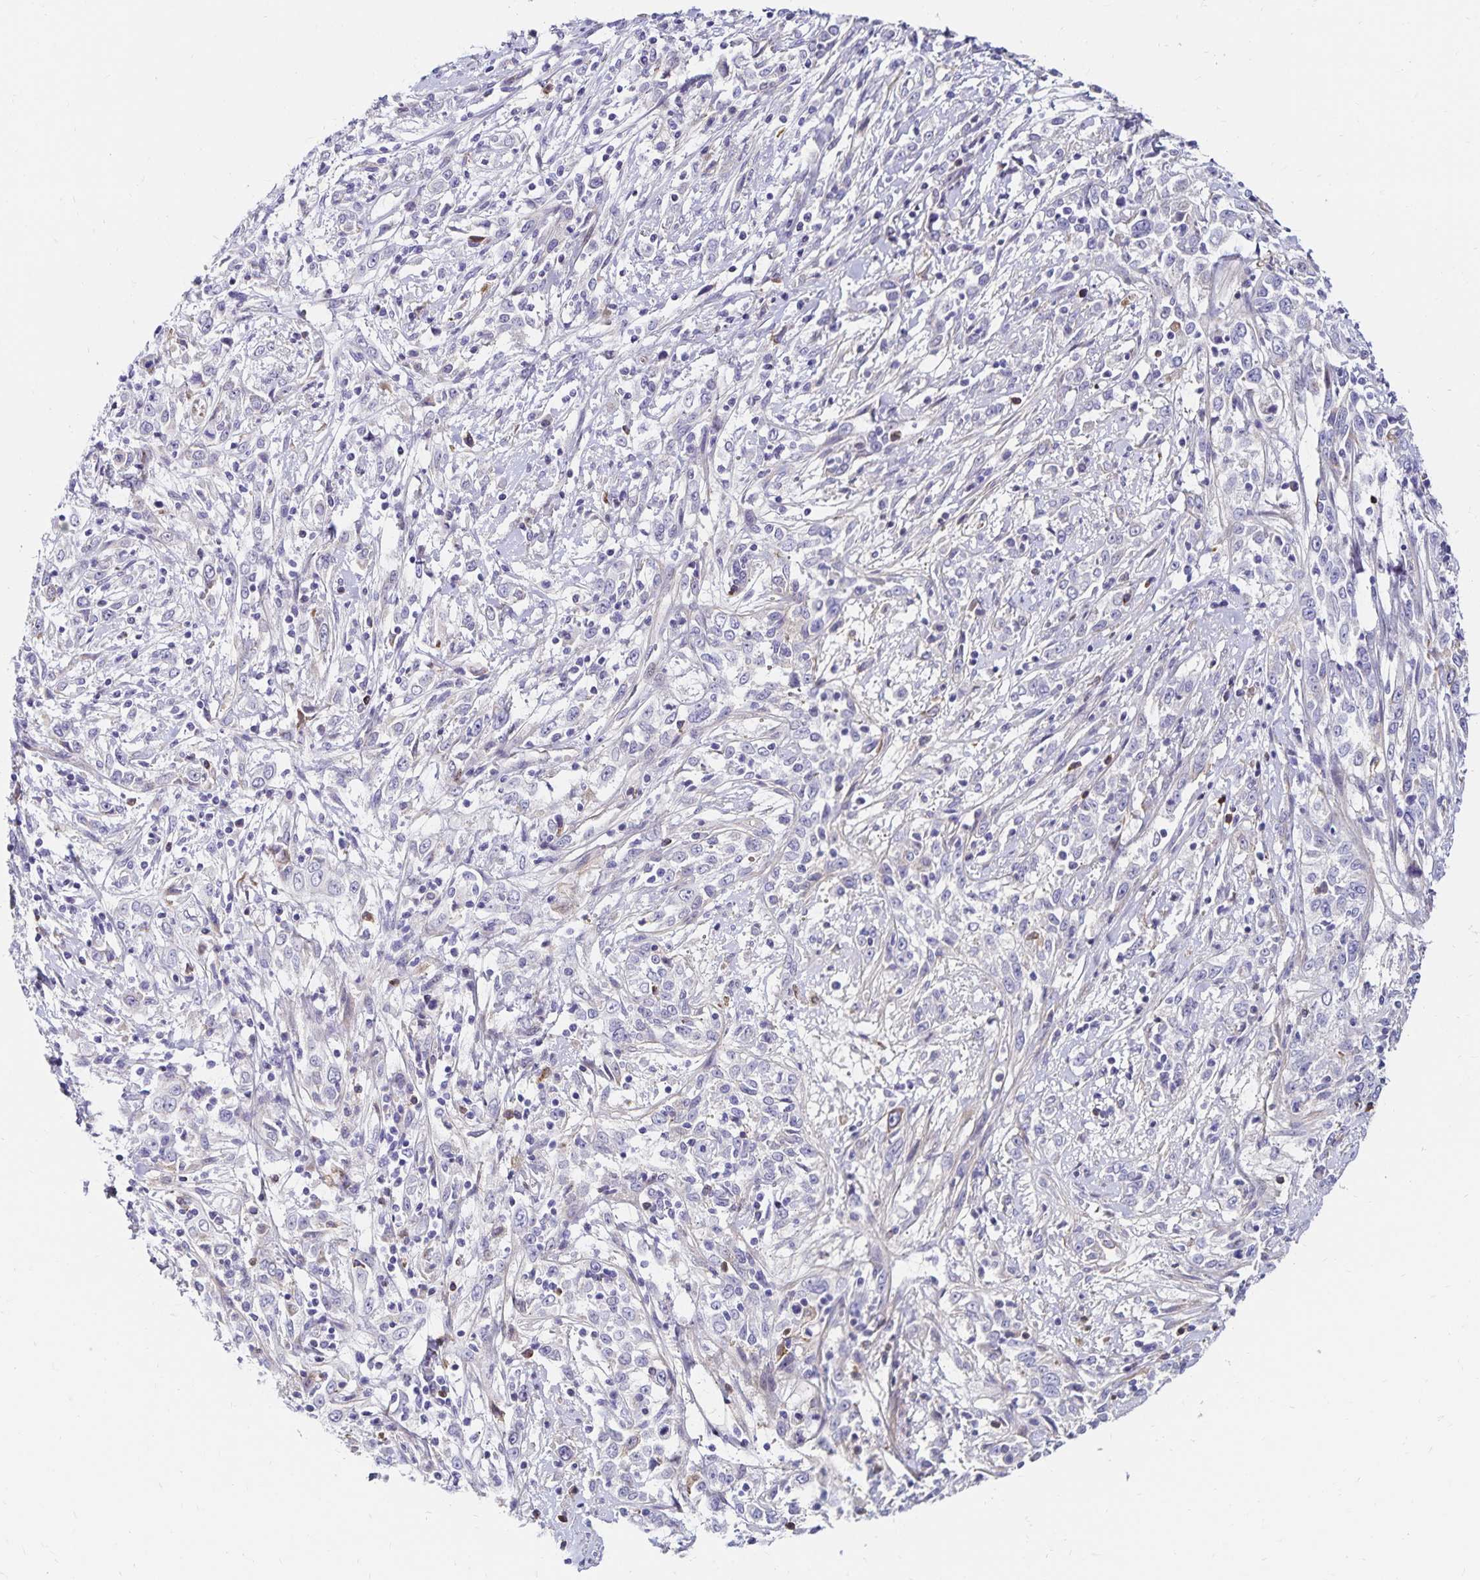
{"staining": {"intensity": "negative", "quantity": "none", "location": "none"}, "tissue": "cervical cancer", "cell_type": "Tumor cells", "image_type": "cancer", "snomed": [{"axis": "morphology", "description": "Adenocarcinoma, NOS"}, {"axis": "topography", "description": "Cervix"}], "caption": "IHC photomicrograph of neoplastic tissue: cervical cancer (adenocarcinoma) stained with DAB (3,3'-diaminobenzidine) shows no significant protein positivity in tumor cells.", "gene": "NECAP1", "patient": {"sex": "female", "age": 40}}